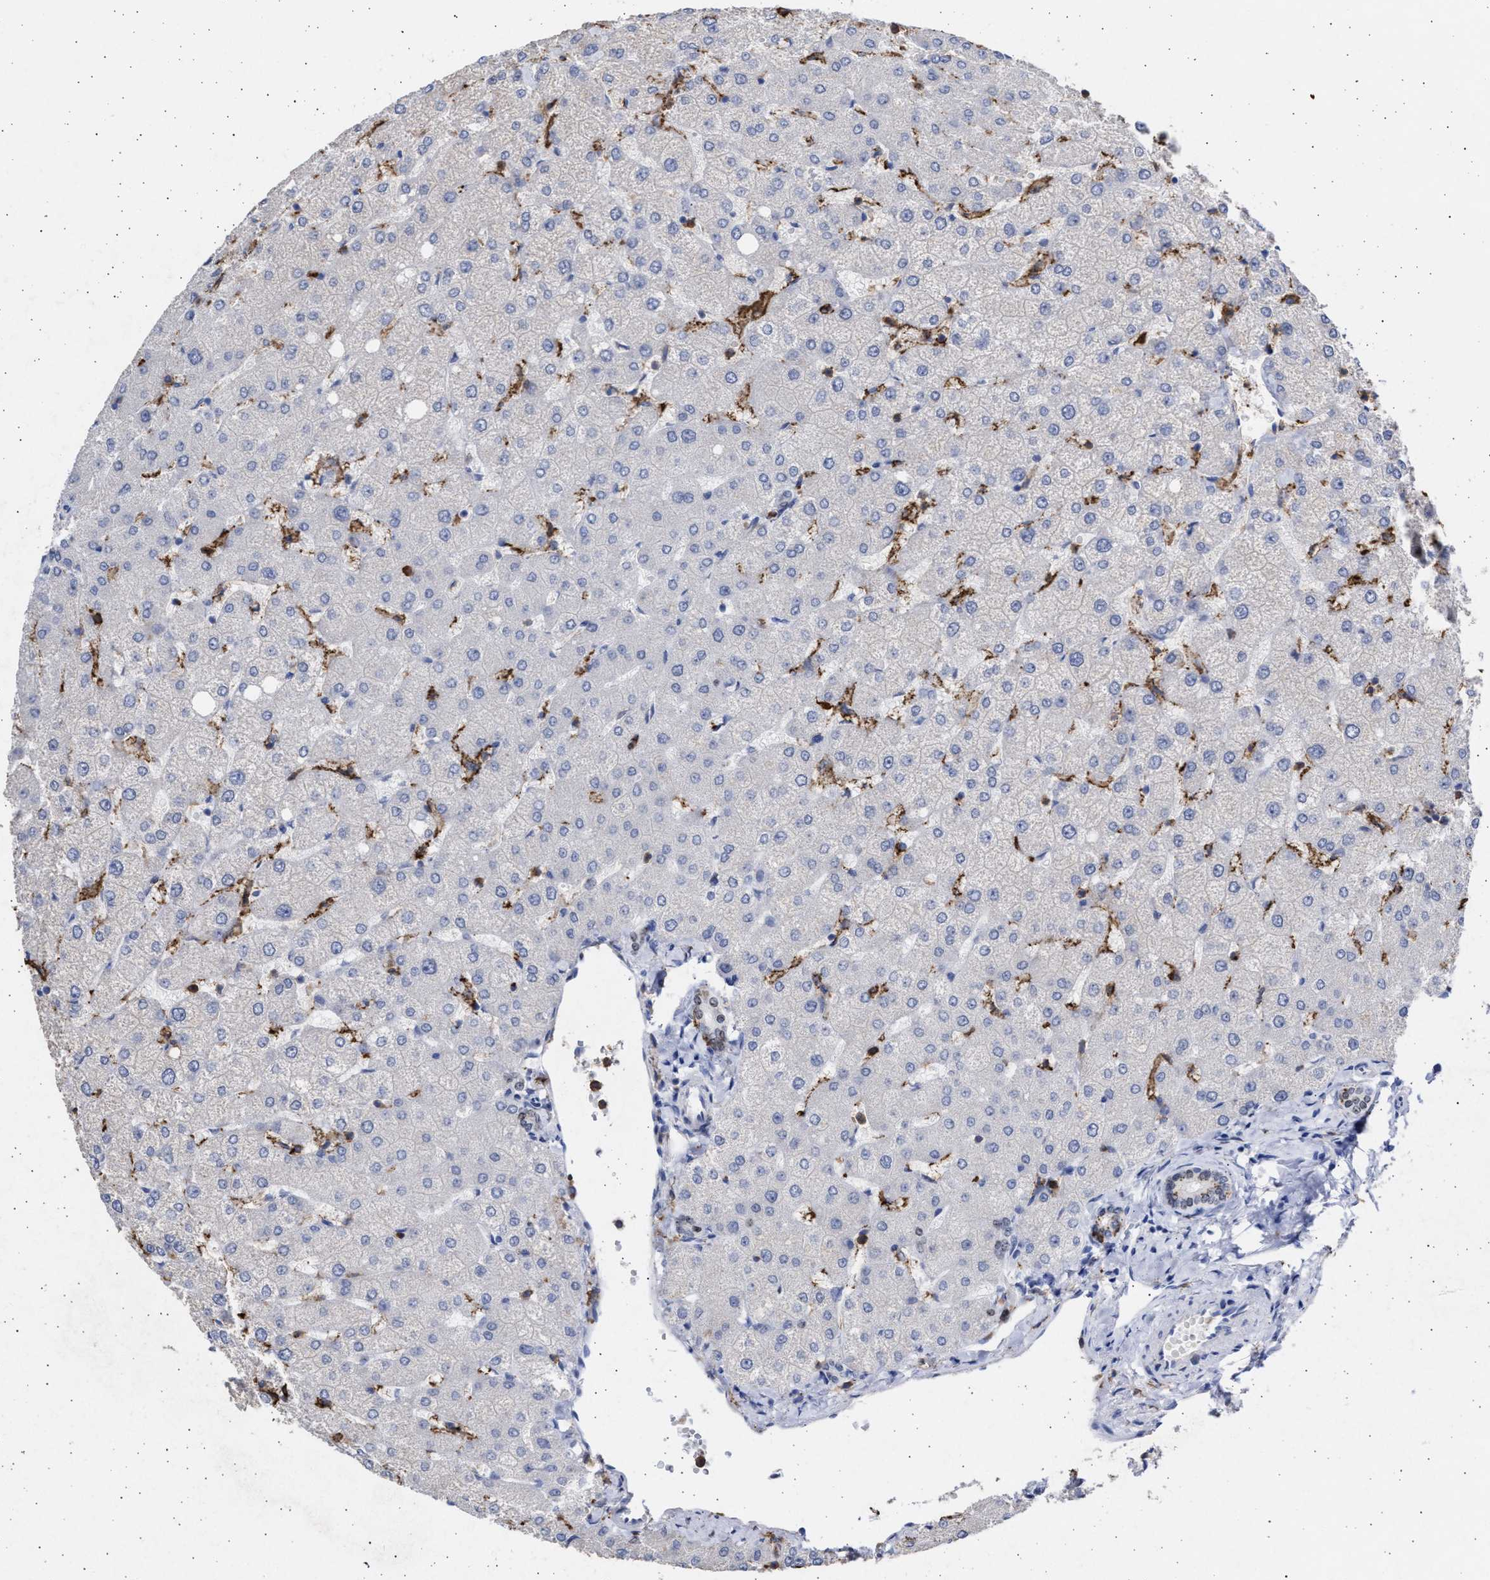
{"staining": {"intensity": "weak", "quantity": "25%-75%", "location": "cytoplasmic/membranous,nuclear"}, "tissue": "liver", "cell_type": "Cholangiocytes", "image_type": "normal", "snomed": [{"axis": "morphology", "description": "Normal tissue, NOS"}, {"axis": "topography", "description": "Liver"}], "caption": "Immunohistochemistry of benign liver exhibits low levels of weak cytoplasmic/membranous,nuclear expression in approximately 25%-75% of cholangiocytes. The staining was performed using DAB to visualize the protein expression in brown, while the nuclei were stained in blue with hematoxylin (Magnification: 20x).", "gene": "FCER1A", "patient": {"sex": "female", "age": 54}}